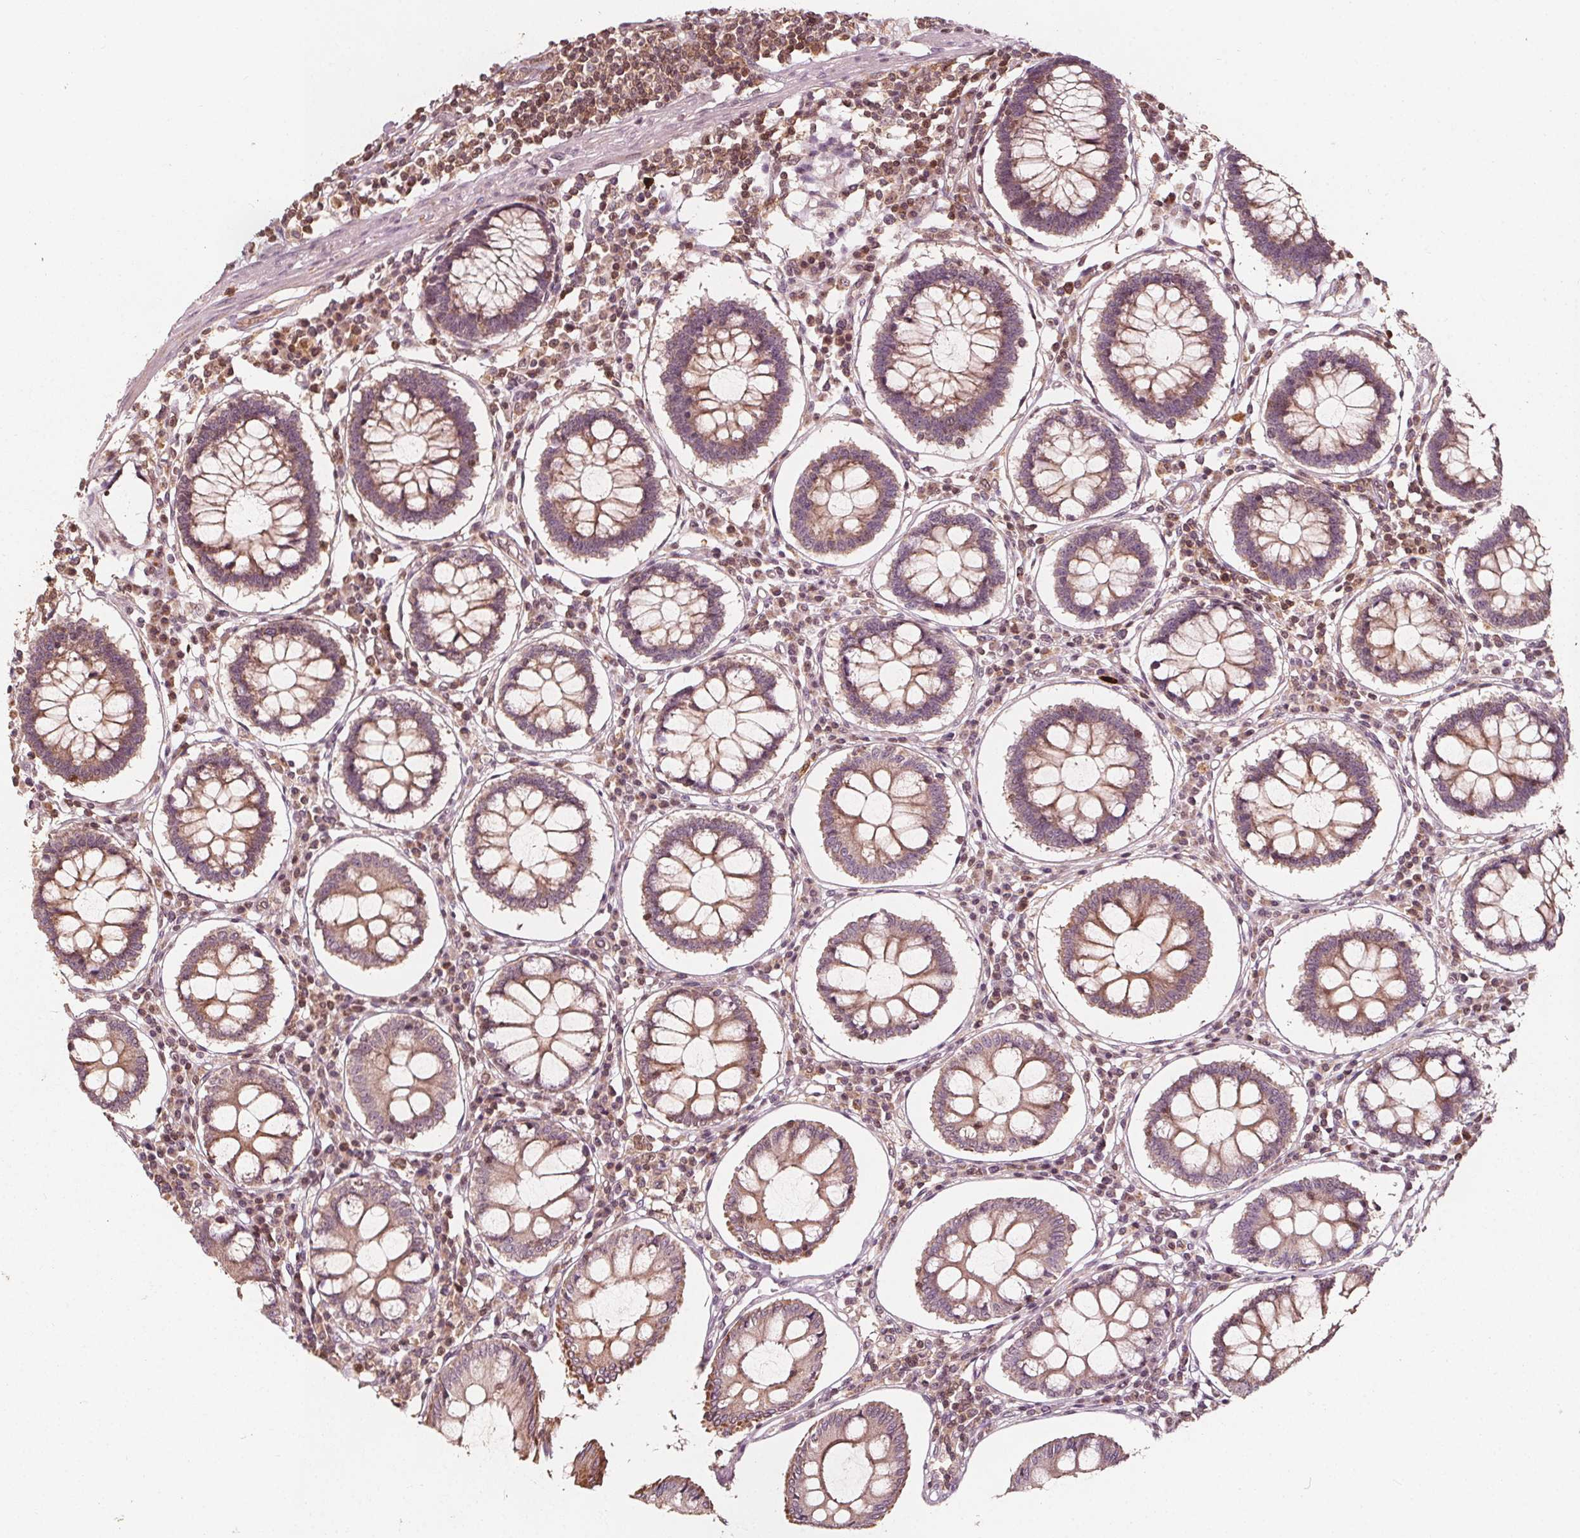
{"staining": {"intensity": "negative", "quantity": "none", "location": "none"}, "tissue": "colon", "cell_type": "Endothelial cells", "image_type": "normal", "snomed": [{"axis": "morphology", "description": "Normal tissue, NOS"}, {"axis": "morphology", "description": "Adenocarcinoma, NOS"}, {"axis": "topography", "description": "Colon"}], "caption": "An image of human colon is negative for staining in endothelial cells. (Immunohistochemistry, brightfield microscopy, high magnification).", "gene": "AIP", "patient": {"sex": "male", "age": 83}}